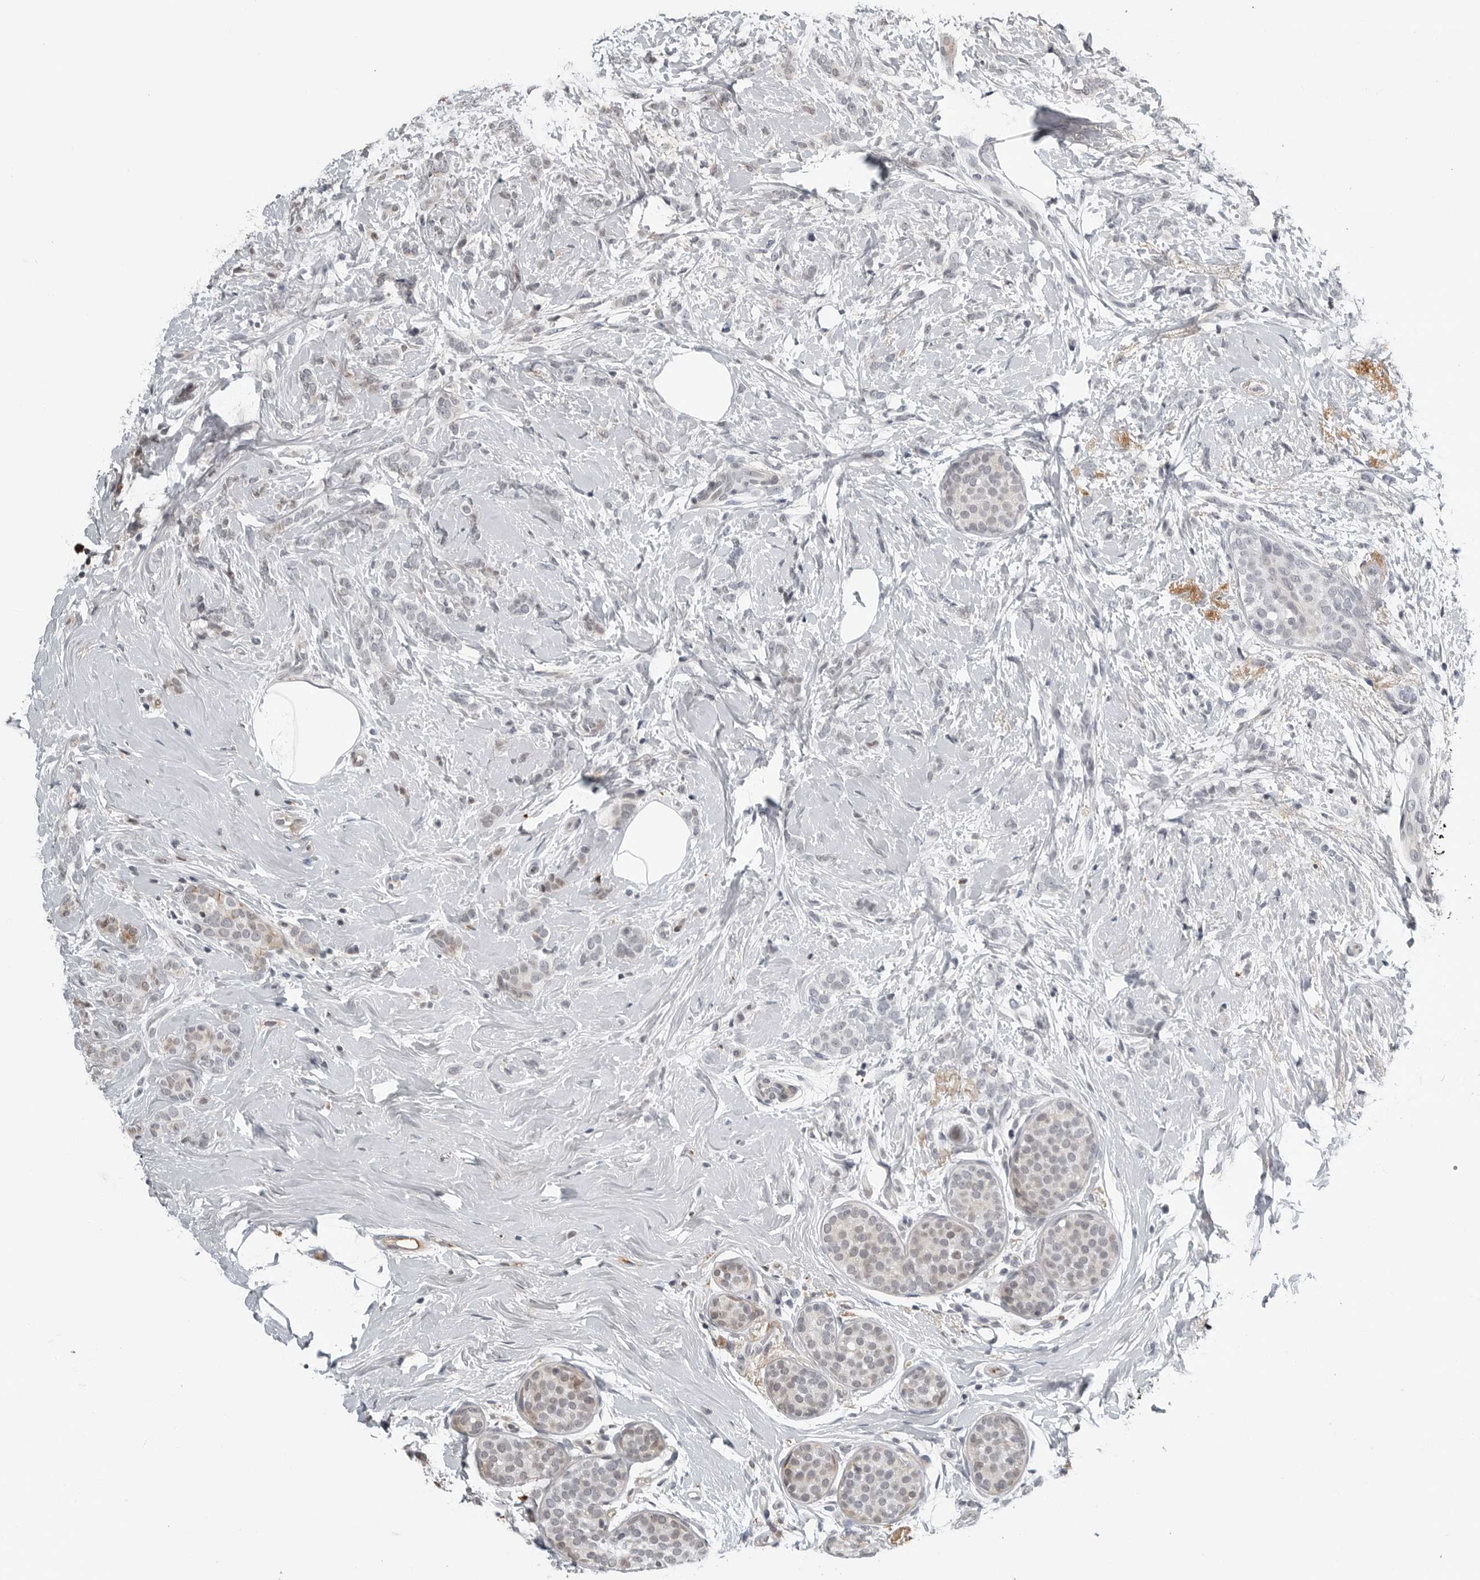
{"staining": {"intensity": "negative", "quantity": "none", "location": "none"}, "tissue": "breast cancer", "cell_type": "Tumor cells", "image_type": "cancer", "snomed": [{"axis": "morphology", "description": "Lobular carcinoma, in situ"}, {"axis": "morphology", "description": "Lobular carcinoma"}, {"axis": "topography", "description": "Breast"}], "caption": "Human lobular carcinoma in situ (breast) stained for a protein using immunohistochemistry reveals no expression in tumor cells.", "gene": "CXCR5", "patient": {"sex": "female", "age": 41}}